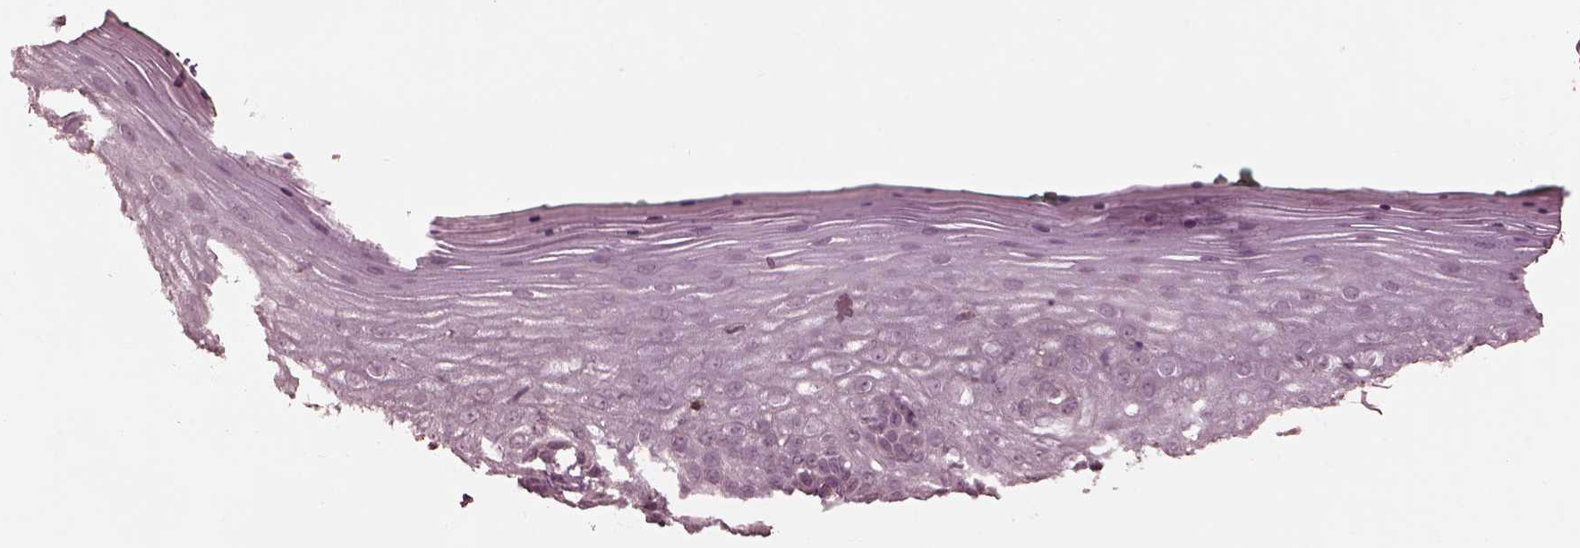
{"staining": {"intensity": "negative", "quantity": "none", "location": "none"}, "tissue": "vagina", "cell_type": "Squamous epithelial cells", "image_type": "normal", "snomed": [{"axis": "morphology", "description": "Normal tissue, NOS"}, {"axis": "topography", "description": "Vagina"}], "caption": "Benign vagina was stained to show a protein in brown. There is no significant staining in squamous epithelial cells.", "gene": "TF", "patient": {"sex": "female", "age": 45}}